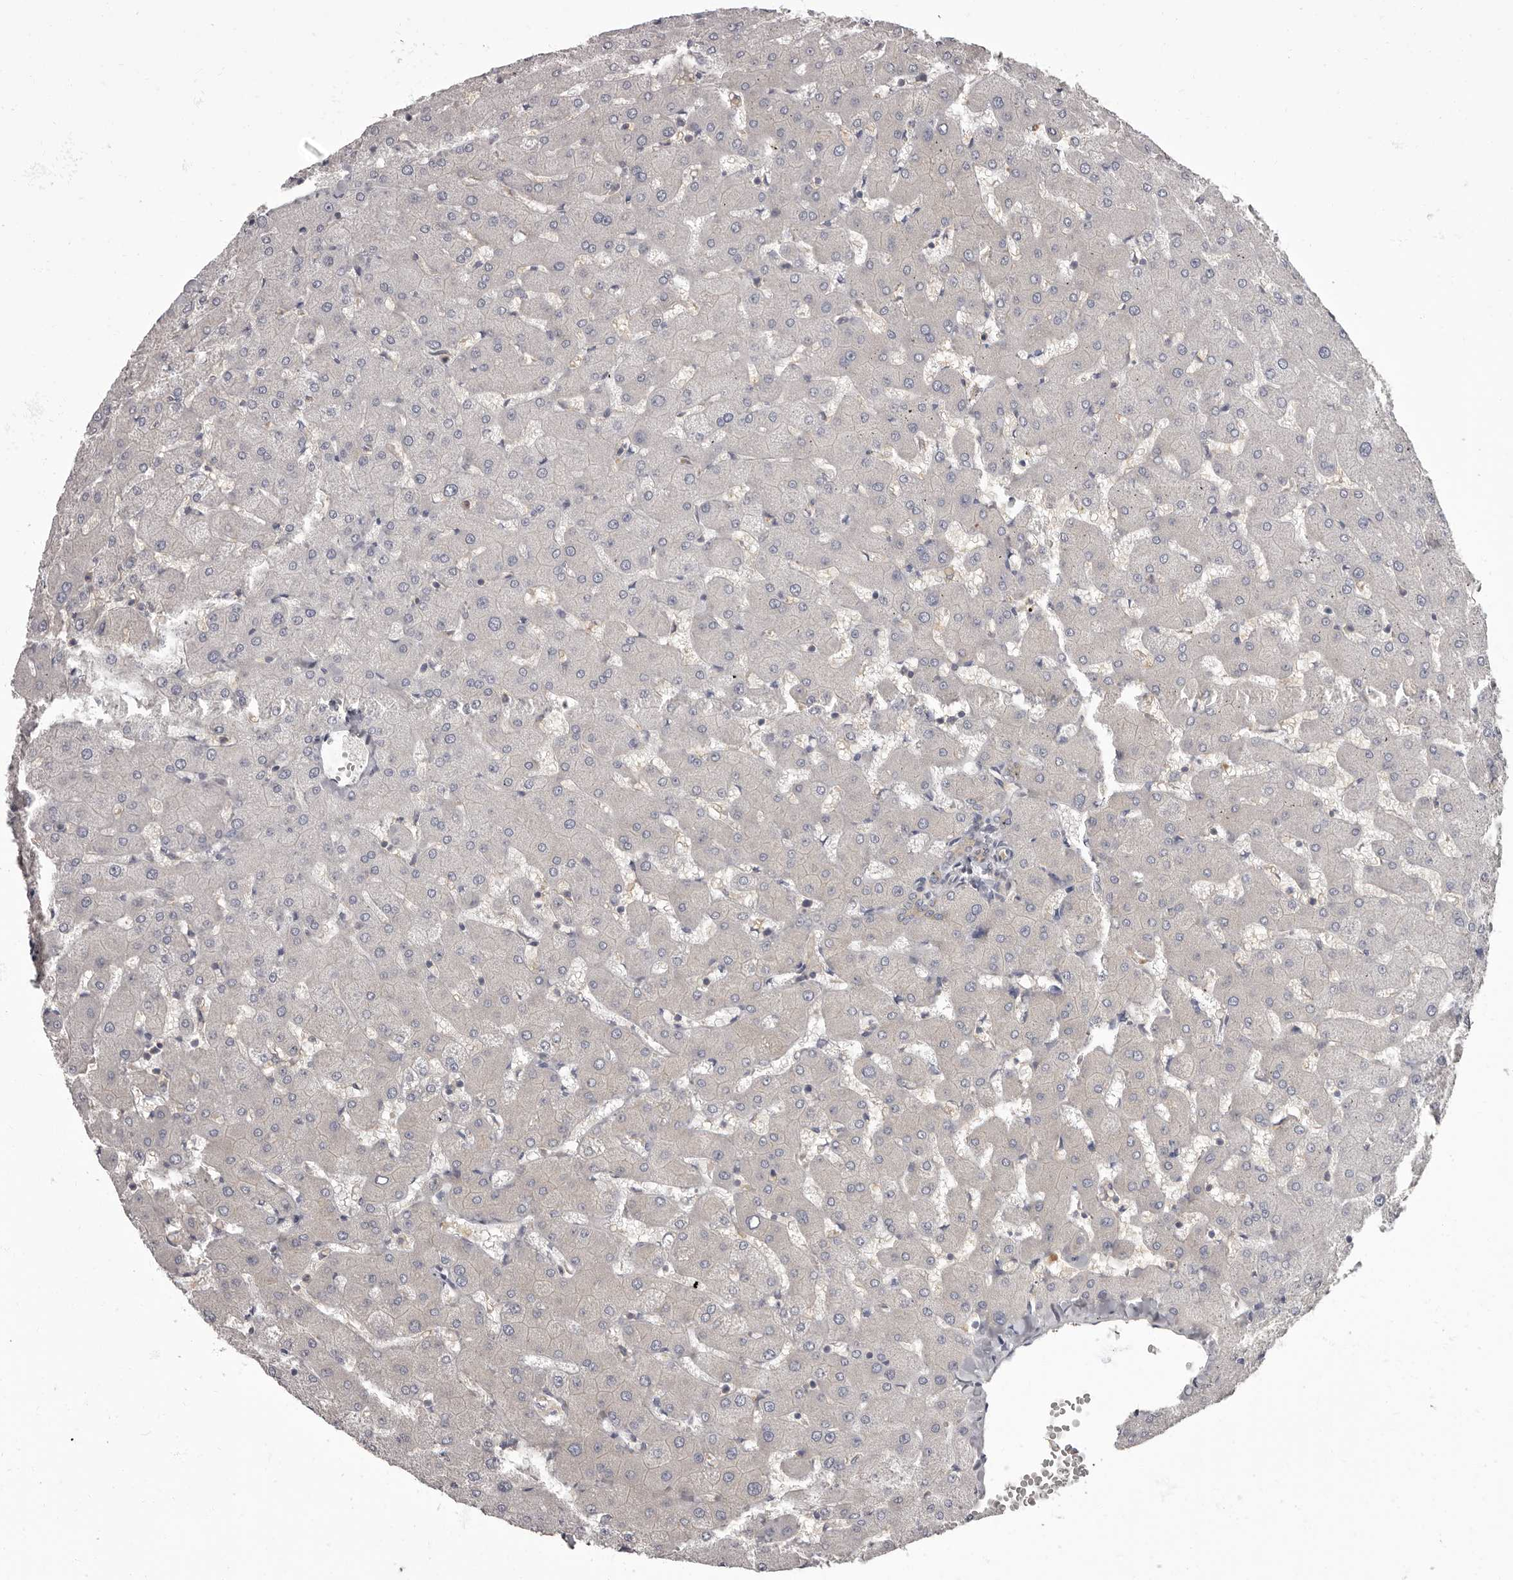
{"staining": {"intensity": "moderate", "quantity": "<25%", "location": "cytoplasmic/membranous"}, "tissue": "liver", "cell_type": "Cholangiocytes", "image_type": "normal", "snomed": [{"axis": "morphology", "description": "Normal tissue, NOS"}, {"axis": "topography", "description": "Liver"}], "caption": "Brown immunohistochemical staining in unremarkable liver shows moderate cytoplasmic/membranous expression in approximately <25% of cholangiocytes. The staining is performed using DAB brown chromogen to label protein expression. The nuclei are counter-stained blue using hematoxylin.", "gene": "APEH", "patient": {"sex": "female", "age": 63}}